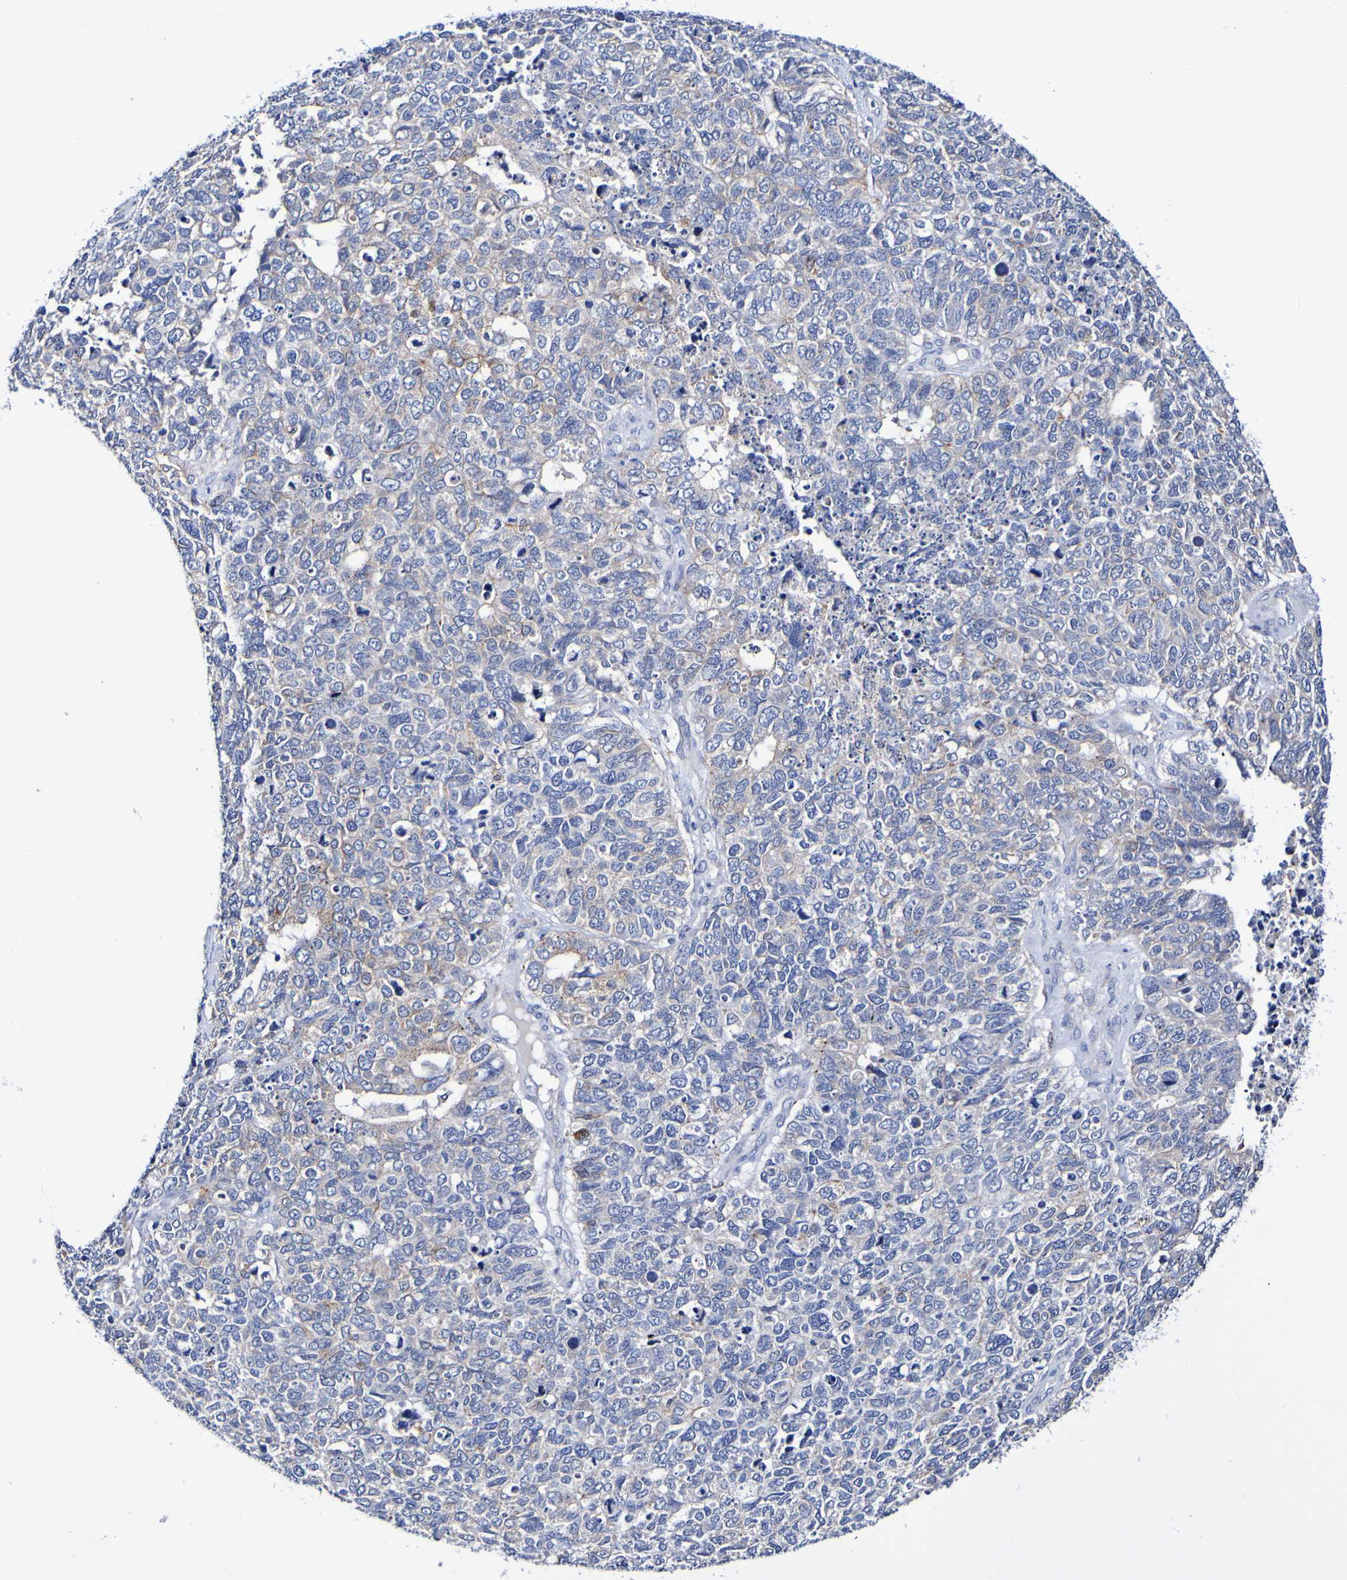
{"staining": {"intensity": "negative", "quantity": "none", "location": "none"}, "tissue": "cervical cancer", "cell_type": "Tumor cells", "image_type": "cancer", "snomed": [{"axis": "morphology", "description": "Squamous cell carcinoma, NOS"}, {"axis": "topography", "description": "Cervix"}], "caption": "Human cervical squamous cell carcinoma stained for a protein using IHC exhibits no expression in tumor cells.", "gene": "SEZ6", "patient": {"sex": "female", "age": 63}}